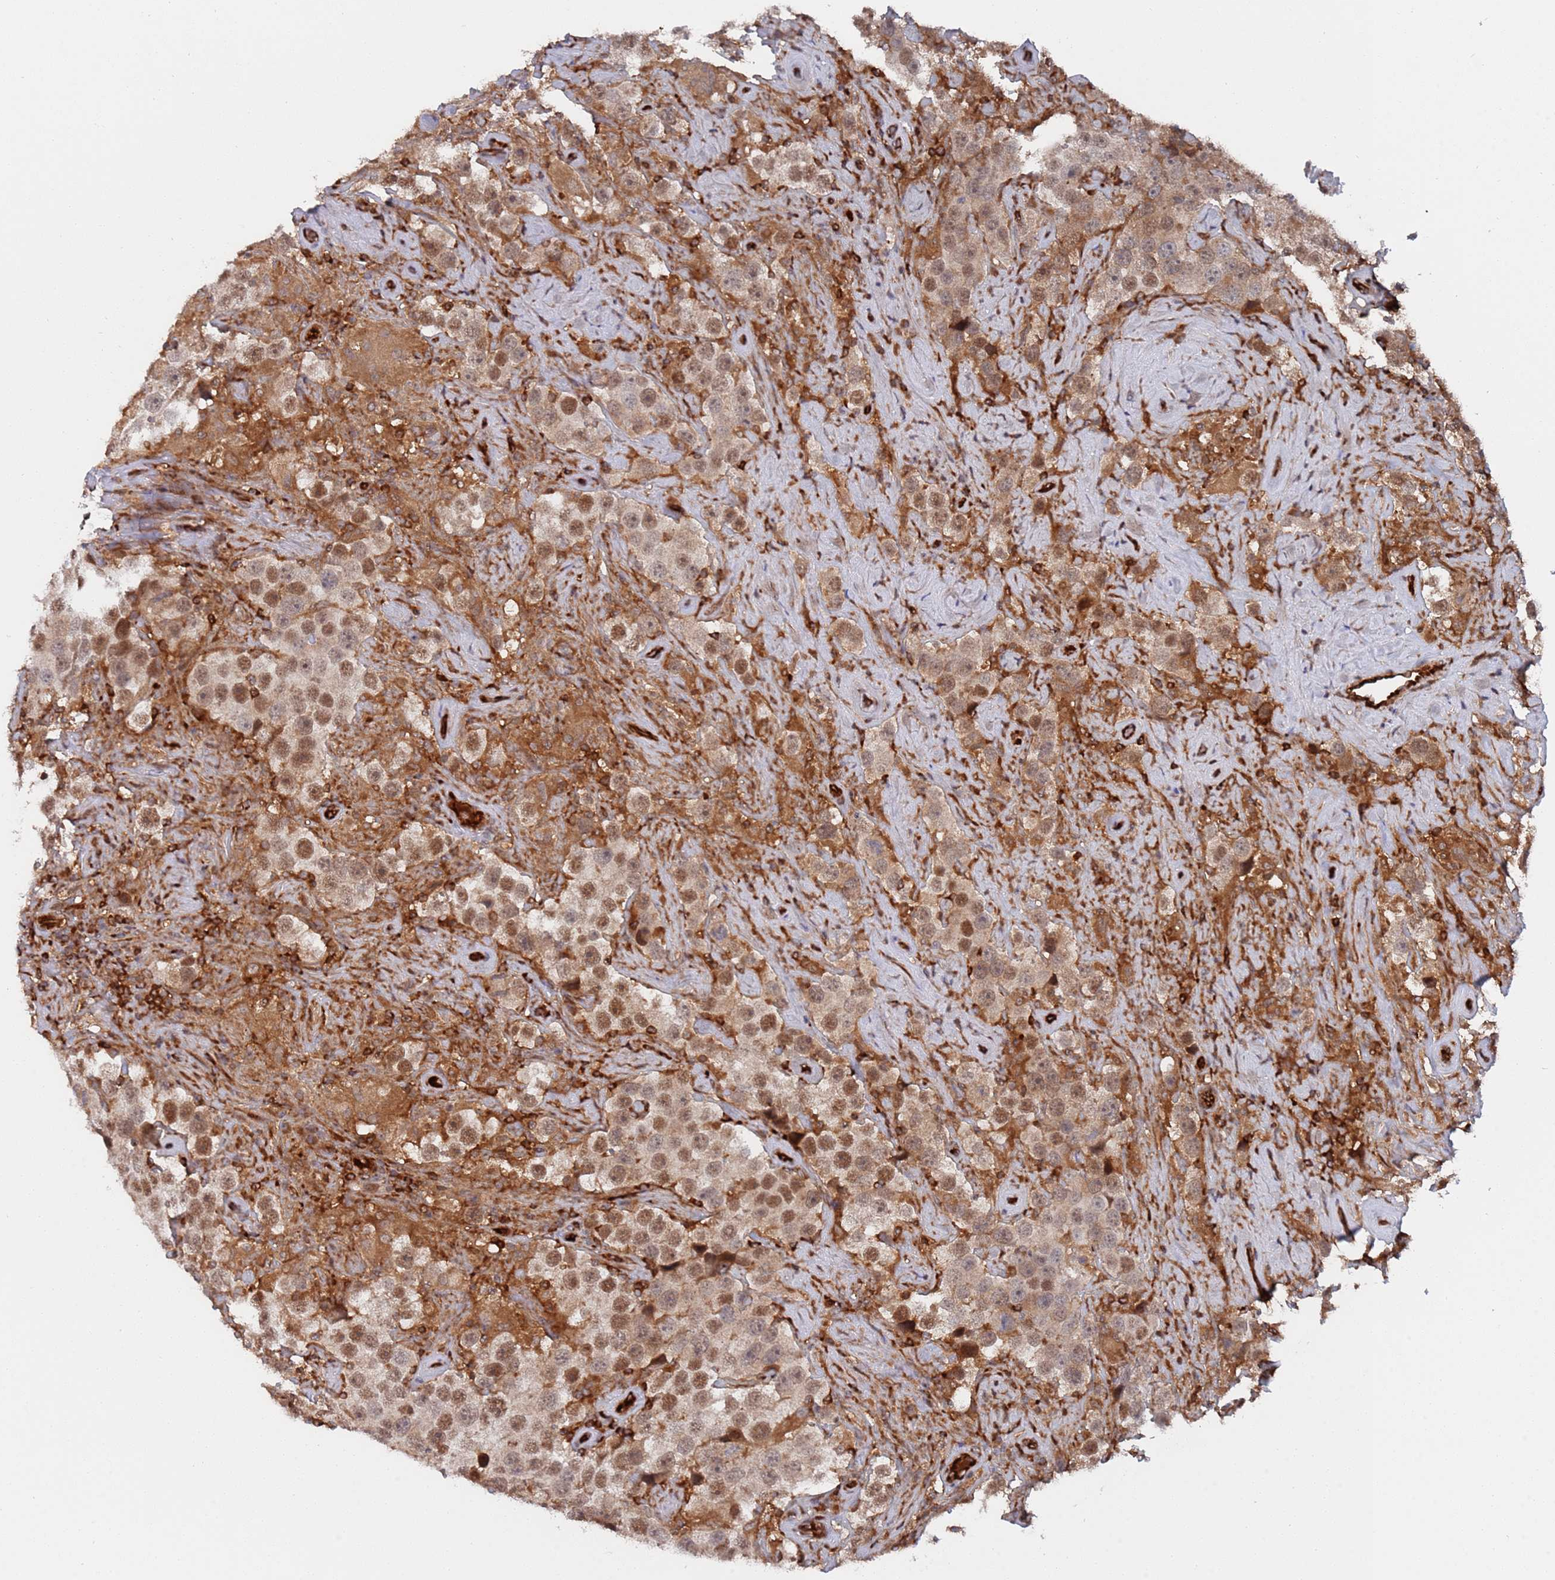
{"staining": {"intensity": "moderate", "quantity": ">75%", "location": "nuclear"}, "tissue": "testis cancer", "cell_type": "Tumor cells", "image_type": "cancer", "snomed": [{"axis": "morphology", "description": "Seminoma, NOS"}, {"axis": "topography", "description": "Testis"}], "caption": "Testis cancer was stained to show a protein in brown. There is medium levels of moderate nuclear expression in approximately >75% of tumor cells. Nuclei are stained in blue.", "gene": "DDX60", "patient": {"sex": "male", "age": 49}}